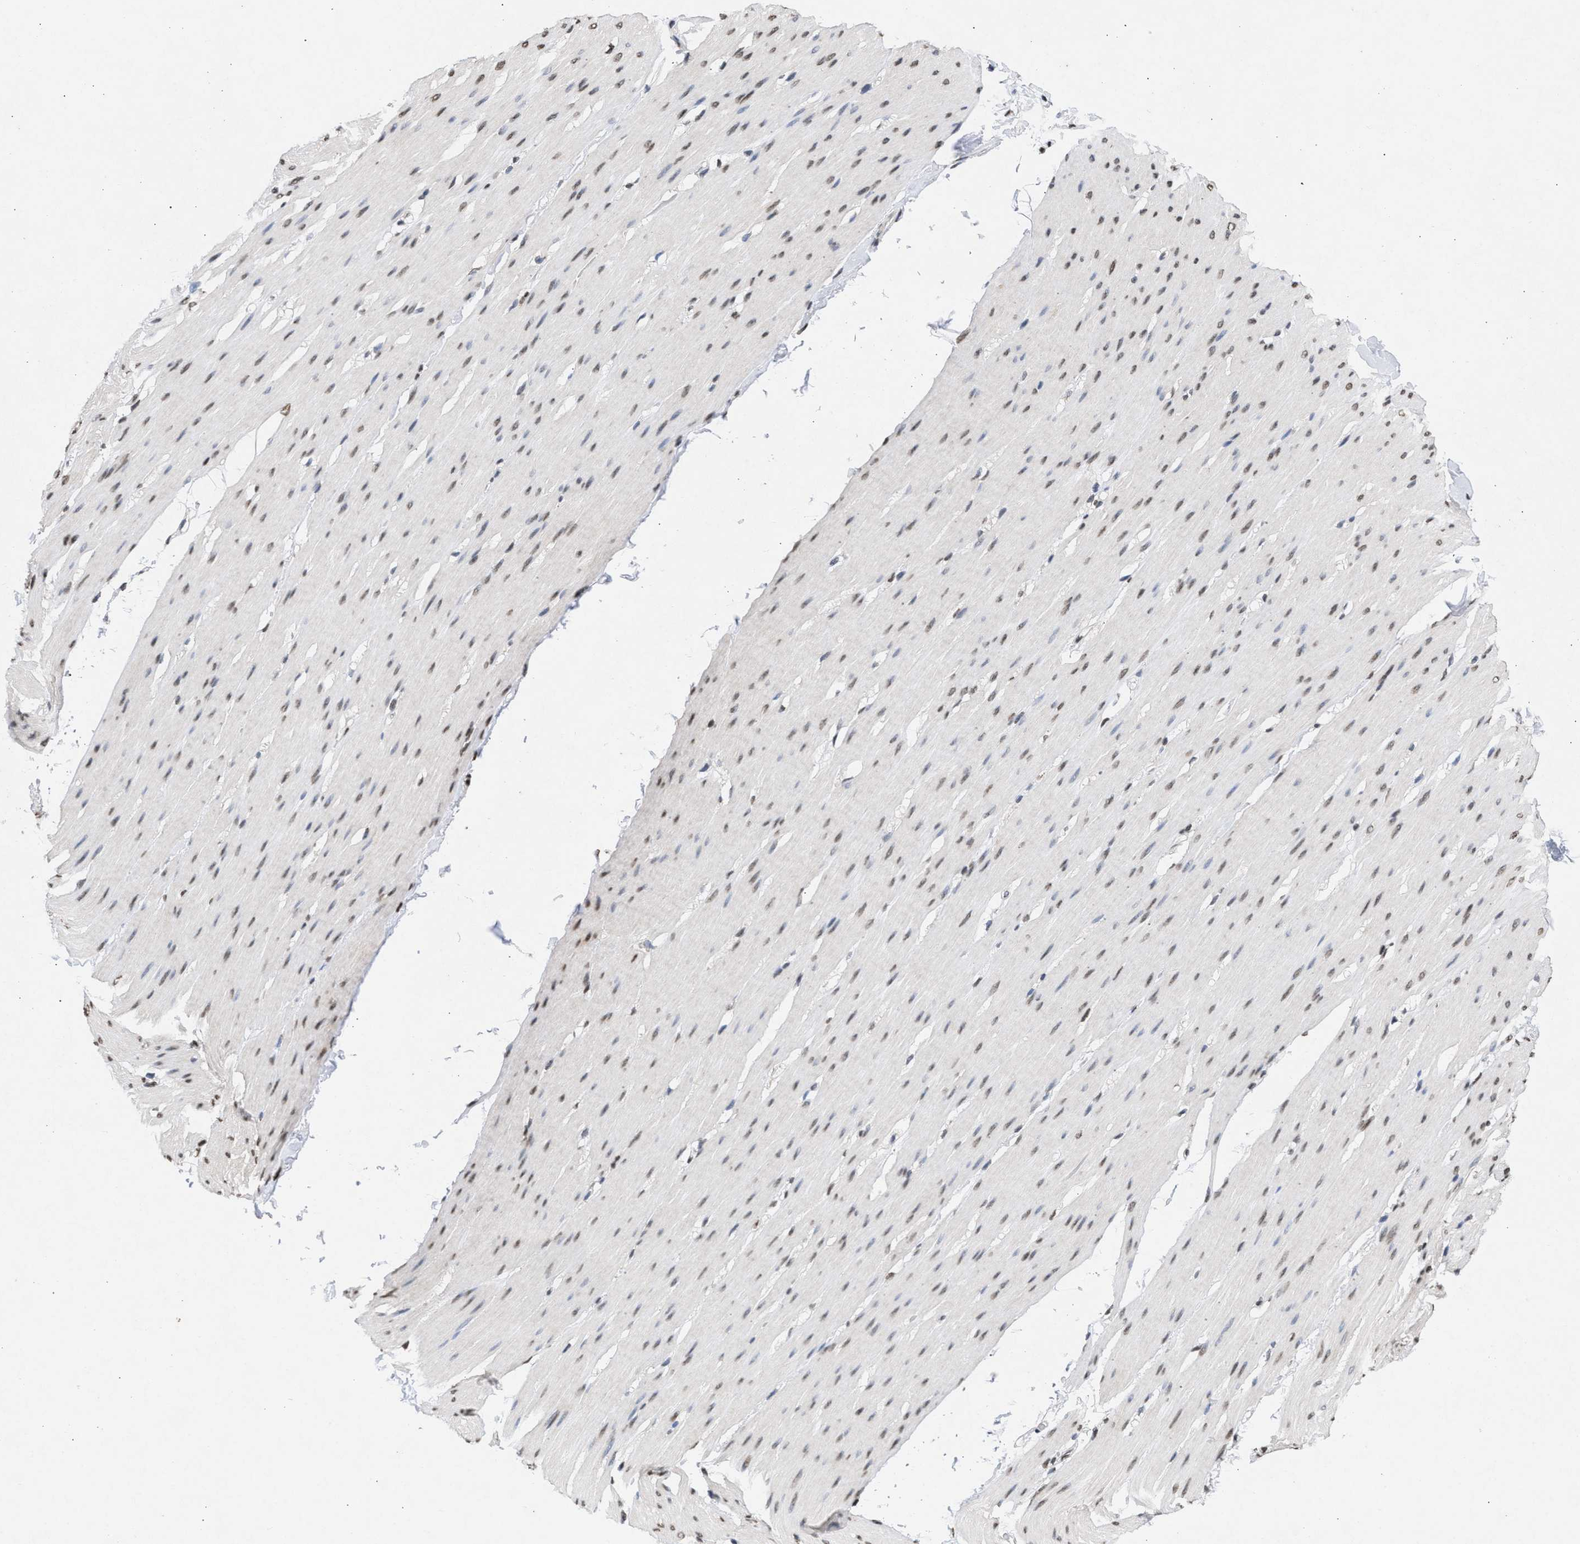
{"staining": {"intensity": "weak", "quantity": "25%-75%", "location": "nuclear"}, "tissue": "smooth muscle", "cell_type": "Smooth muscle cells", "image_type": "normal", "snomed": [{"axis": "morphology", "description": "Normal tissue, NOS"}, {"axis": "topography", "description": "Smooth muscle"}, {"axis": "topography", "description": "Colon"}], "caption": "Immunohistochemistry image of unremarkable smooth muscle: human smooth muscle stained using immunohistochemistry (IHC) reveals low levels of weak protein expression localized specifically in the nuclear of smooth muscle cells, appearing as a nuclear brown color.", "gene": "NUP35", "patient": {"sex": "male", "age": 67}}